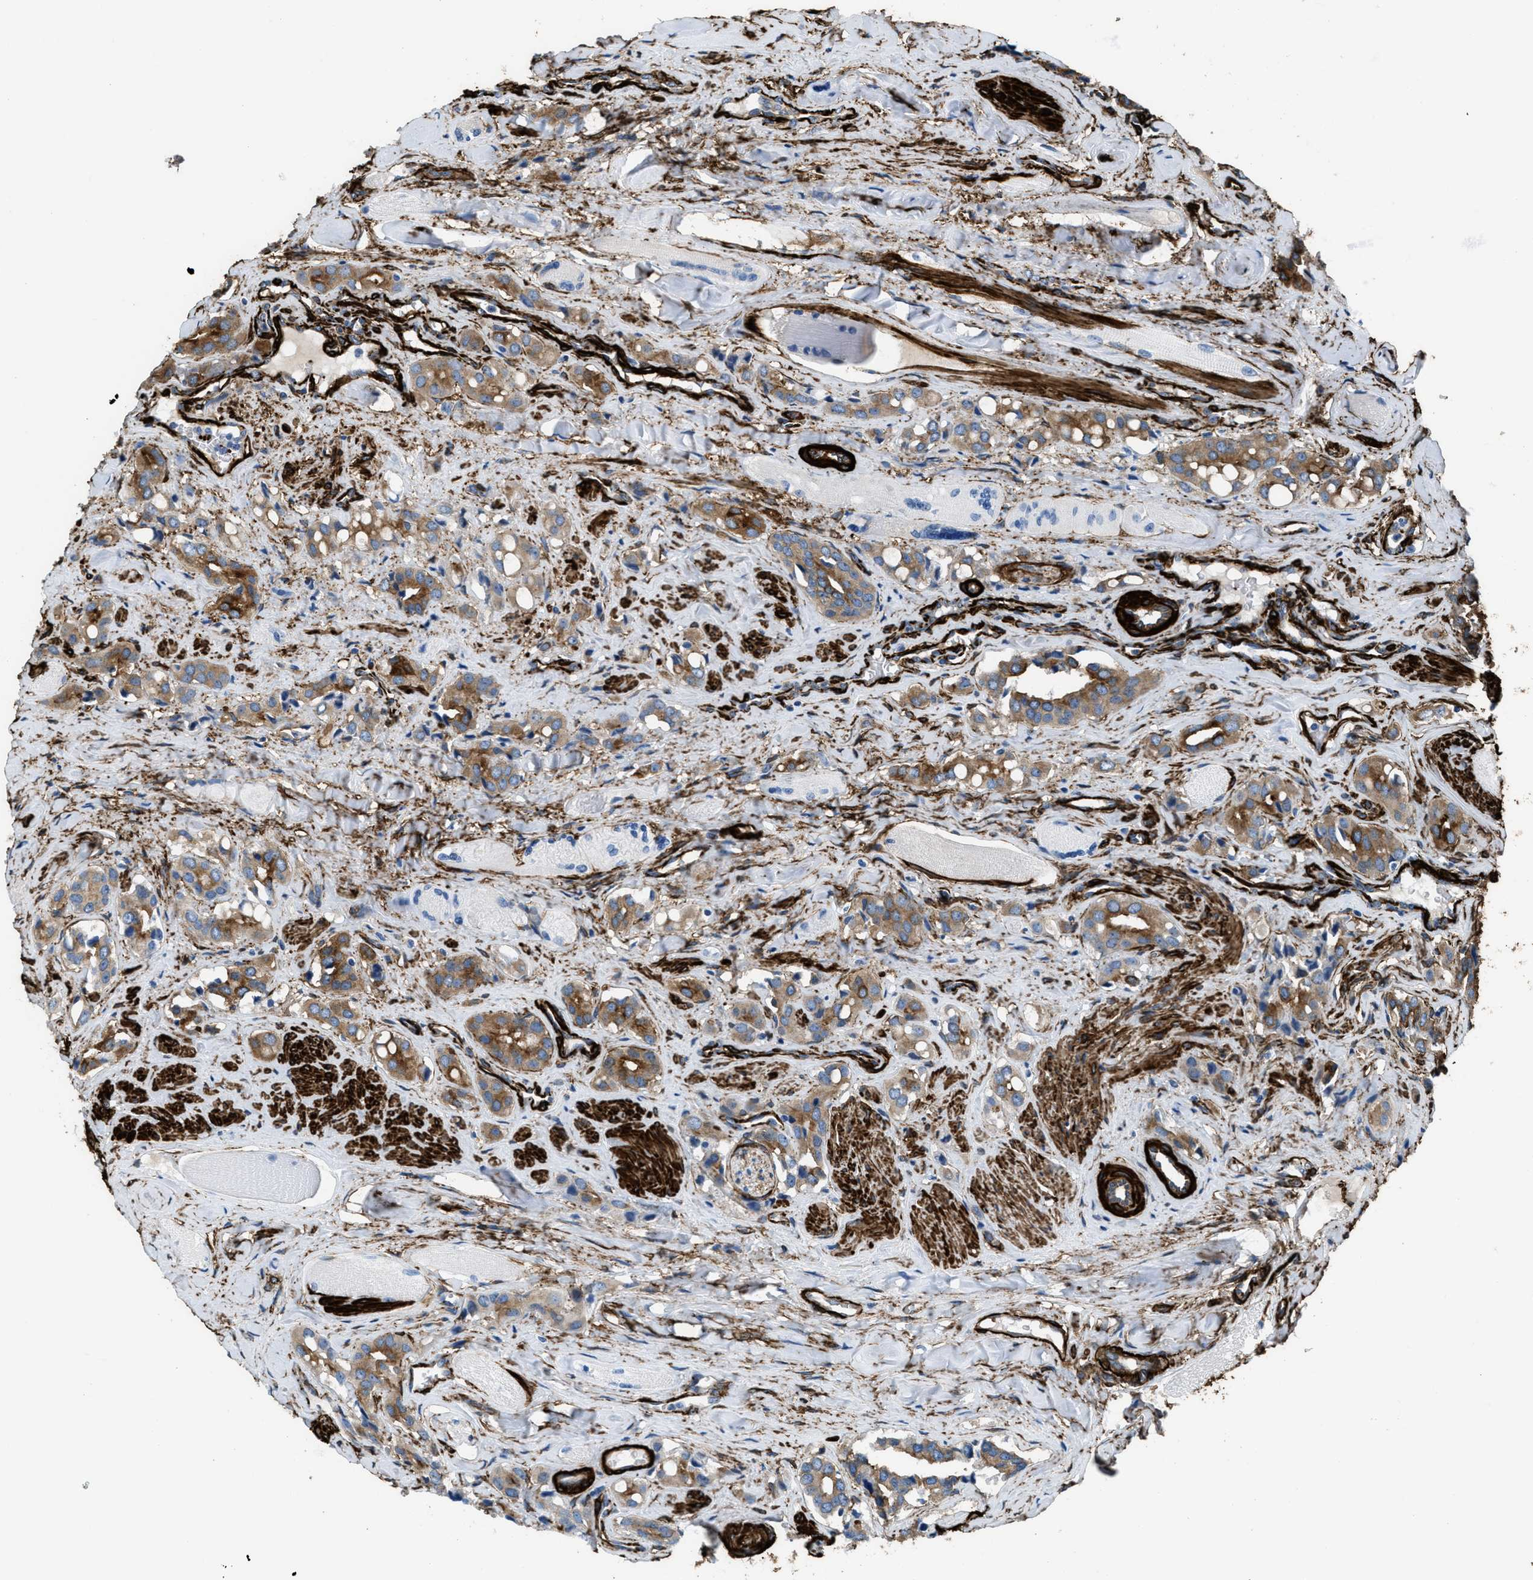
{"staining": {"intensity": "moderate", "quantity": ">75%", "location": "cytoplasmic/membranous"}, "tissue": "prostate cancer", "cell_type": "Tumor cells", "image_type": "cancer", "snomed": [{"axis": "morphology", "description": "Adenocarcinoma, High grade"}, {"axis": "topography", "description": "Prostate"}], "caption": "Immunohistochemistry (IHC) histopathology image of prostate cancer (high-grade adenocarcinoma) stained for a protein (brown), which reveals medium levels of moderate cytoplasmic/membranous expression in approximately >75% of tumor cells.", "gene": "CALD1", "patient": {"sex": "male", "age": 52}}